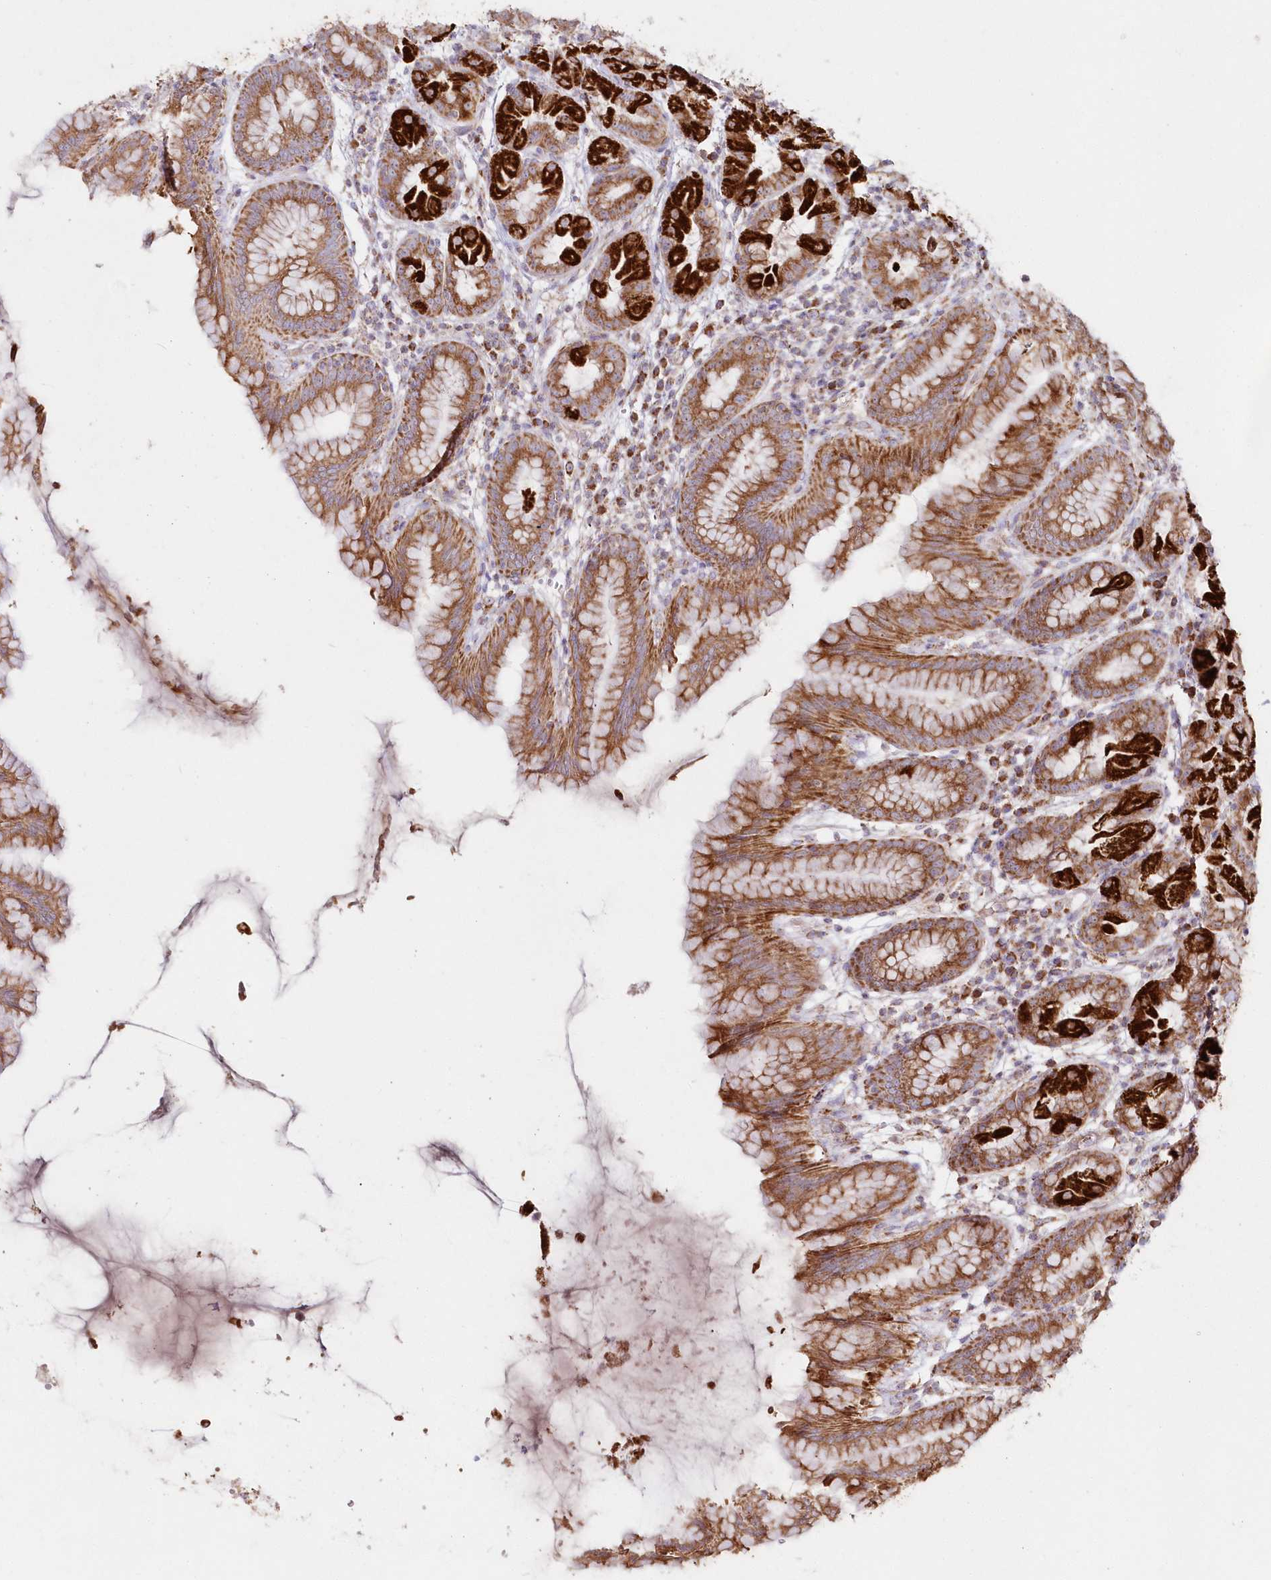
{"staining": {"intensity": "strong", "quantity": ">75%", "location": "cytoplasmic/membranous"}, "tissue": "stomach", "cell_type": "Glandular cells", "image_type": "normal", "snomed": [{"axis": "morphology", "description": "Normal tissue, NOS"}, {"axis": "topography", "description": "Stomach"}], "caption": "Stomach stained with DAB (3,3'-diaminobenzidine) immunohistochemistry shows high levels of strong cytoplasmic/membranous expression in approximately >75% of glandular cells. (Brightfield microscopy of DAB IHC at high magnification).", "gene": "DNA2", "patient": {"sex": "female", "age": 79}}